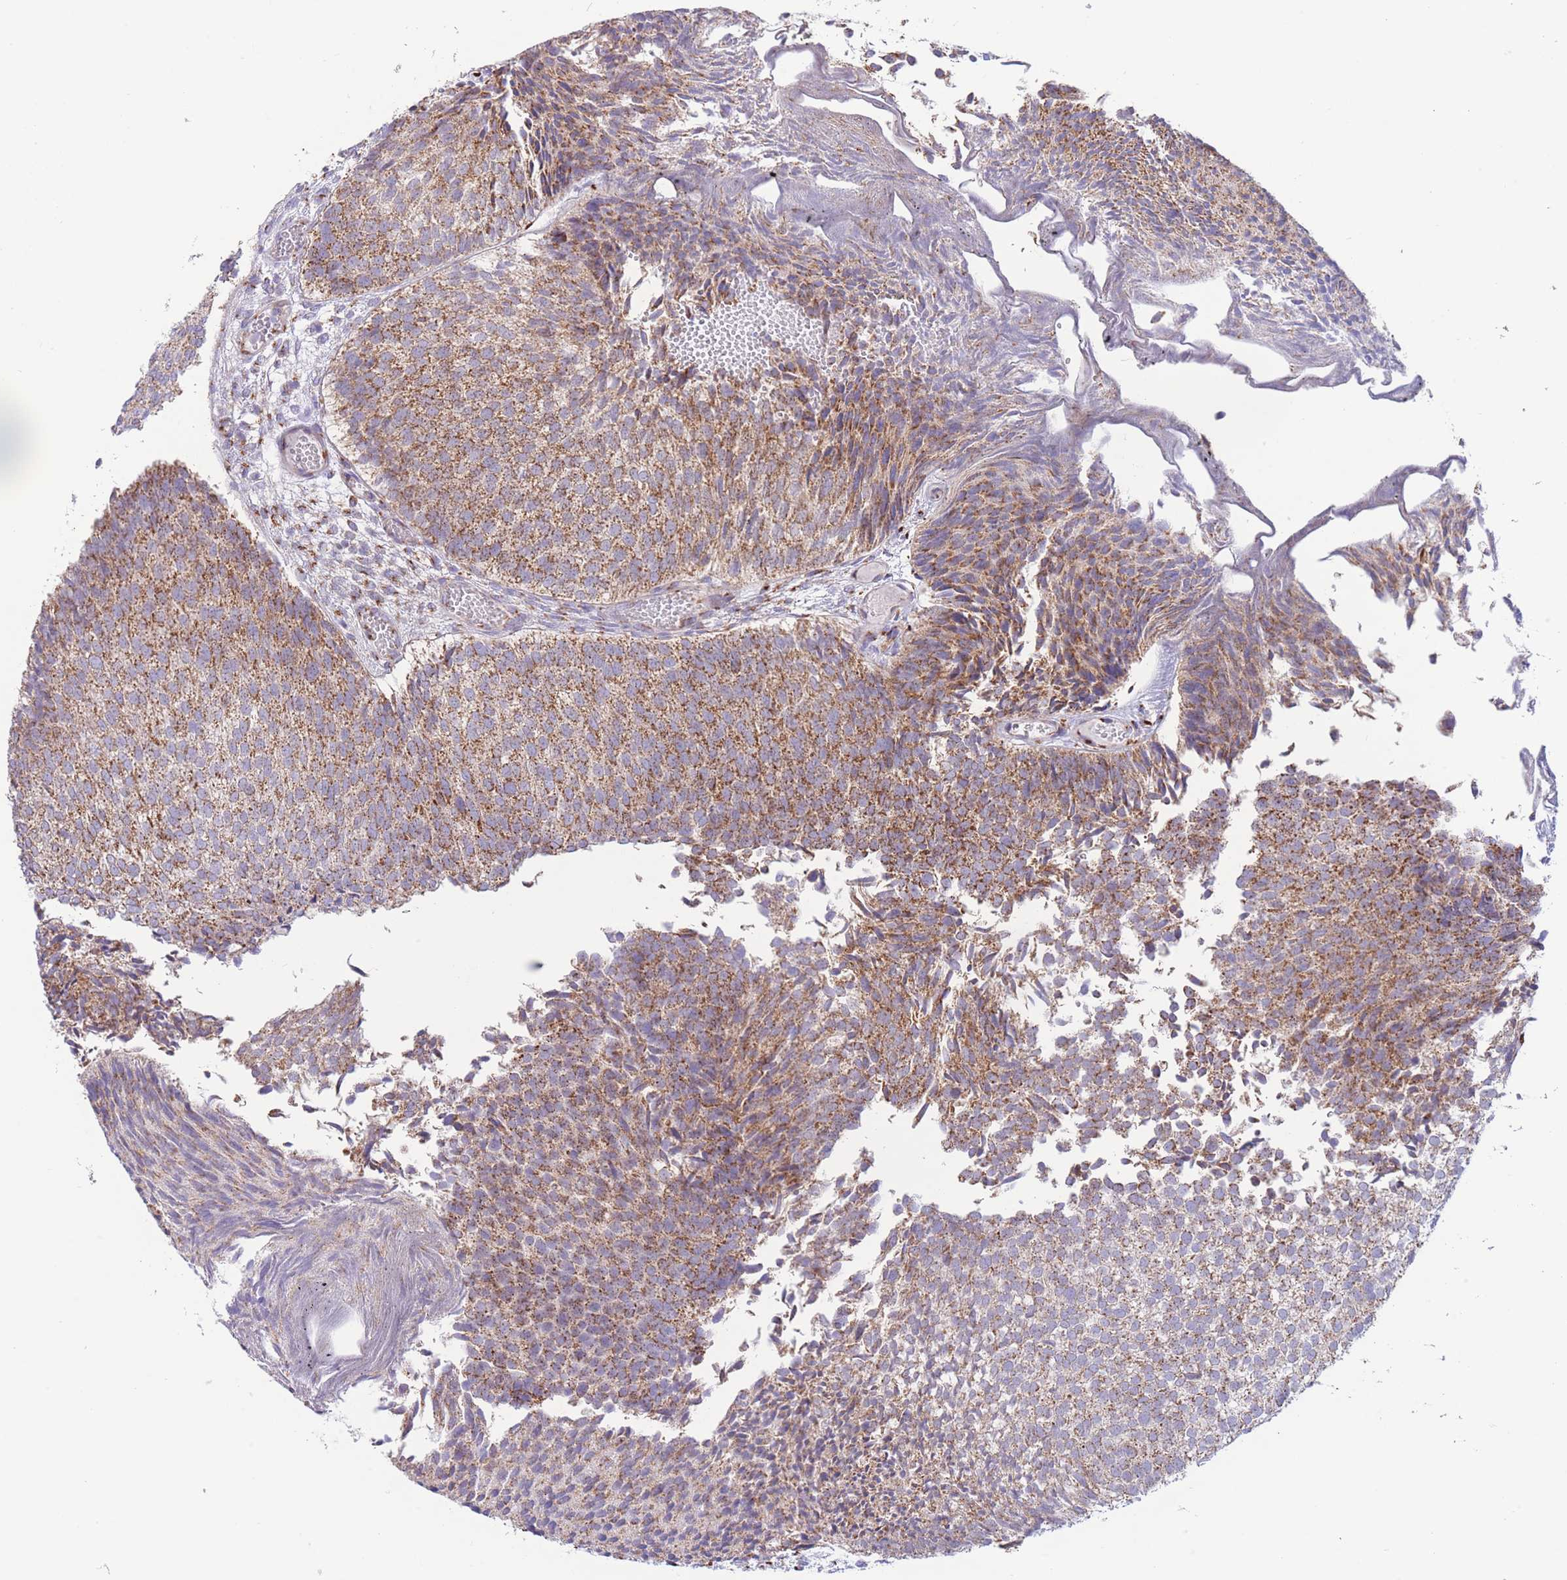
{"staining": {"intensity": "moderate", "quantity": ">75%", "location": "cytoplasmic/membranous"}, "tissue": "urothelial cancer", "cell_type": "Tumor cells", "image_type": "cancer", "snomed": [{"axis": "morphology", "description": "Urothelial carcinoma, Low grade"}, {"axis": "topography", "description": "Urinary bladder"}], "caption": "About >75% of tumor cells in urothelial cancer demonstrate moderate cytoplasmic/membranous protein expression as visualized by brown immunohistochemical staining.", "gene": "MPND", "patient": {"sex": "male", "age": 84}}